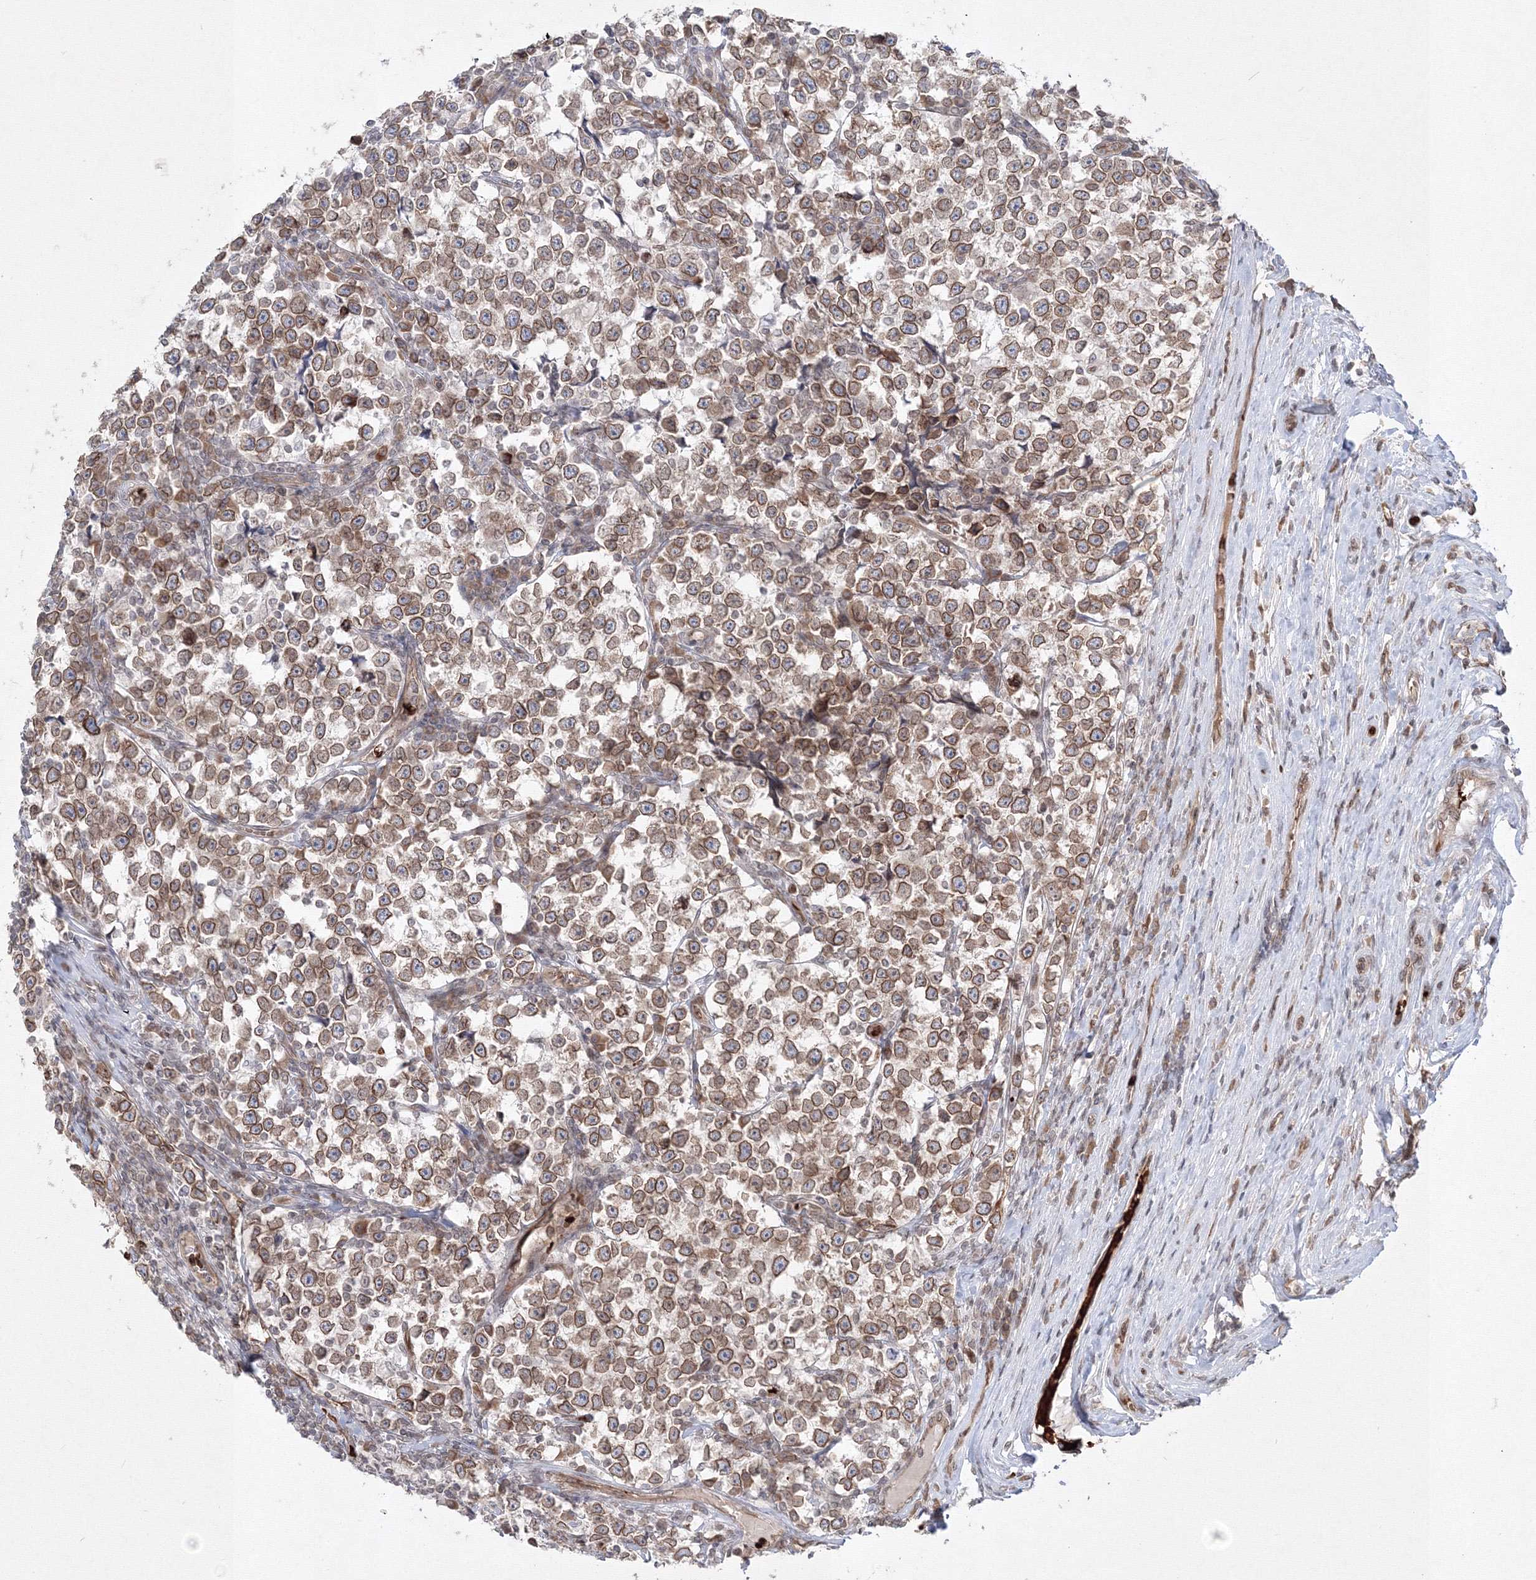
{"staining": {"intensity": "moderate", "quantity": ">75%", "location": "cytoplasmic/membranous,nuclear"}, "tissue": "testis cancer", "cell_type": "Tumor cells", "image_type": "cancer", "snomed": [{"axis": "morphology", "description": "Normal tissue, NOS"}, {"axis": "morphology", "description": "Seminoma, NOS"}, {"axis": "topography", "description": "Testis"}], "caption": "Immunohistochemistry photomicrograph of neoplastic tissue: human seminoma (testis) stained using immunohistochemistry (IHC) displays medium levels of moderate protein expression localized specifically in the cytoplasmic/membranous and nuclear of tumor cells, appearing as a cytoplasmic/membranous and nuclear brown color.", "gene": "DNAJB2", "patient": {"sex": "male", "age": 43}}